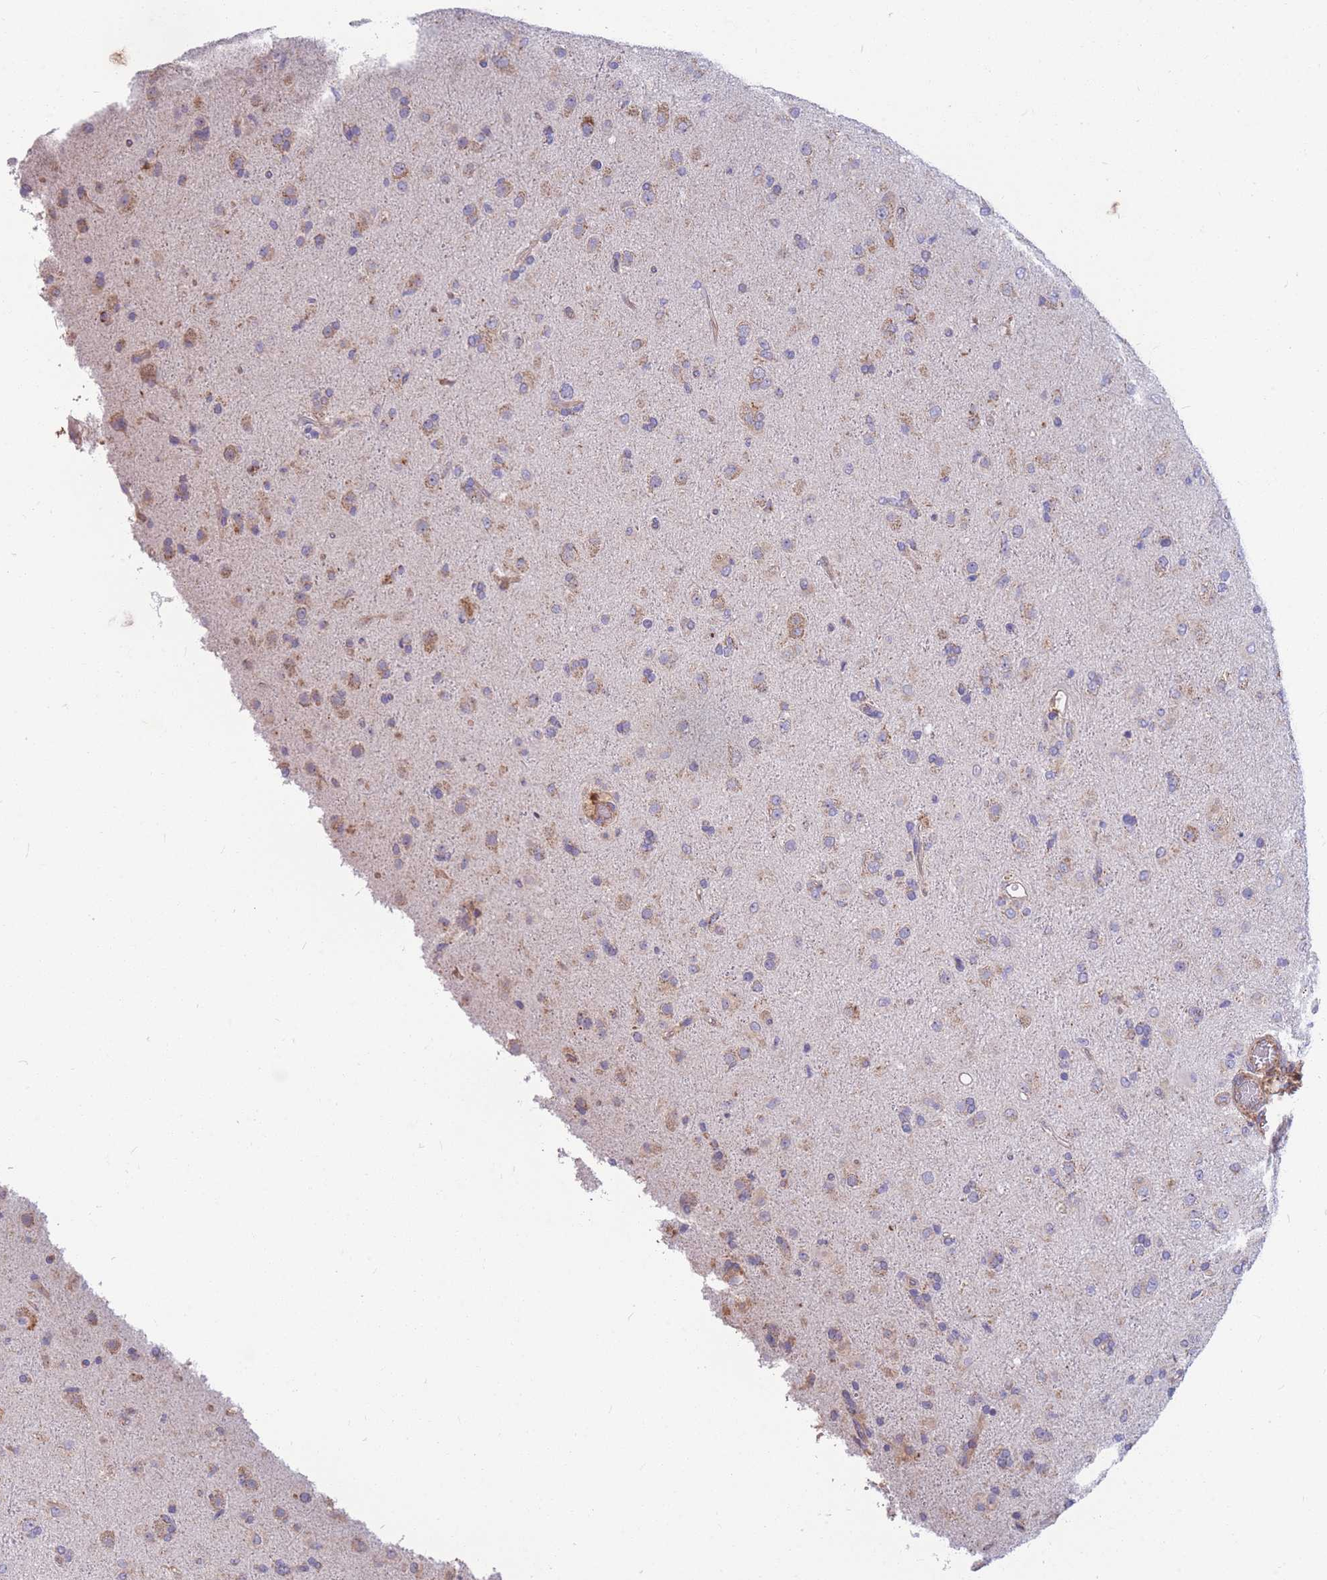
{"staining": {"intensity": "weak", "quantity": "25%-75%", "location": "cytoplasmic/membranous"}, "tissue": "glioma", "cell_type": "Tumor cells", "image_type": "cancer", "snomed": [{"axis": "morphology", "description": "Glioma, malignant, Low grade"}, {"axis": "topography", "description": "Brain"}], "caption": "Immunohistochemistry (IHC) image of glioma stained for a protein (brown), which reveals low levels of weak cytoplasmic/membranous positivity in about 25%-75% of tumor cells.", "gene": "MRPS9", "patient": {"sex": "male", "age": 65}}